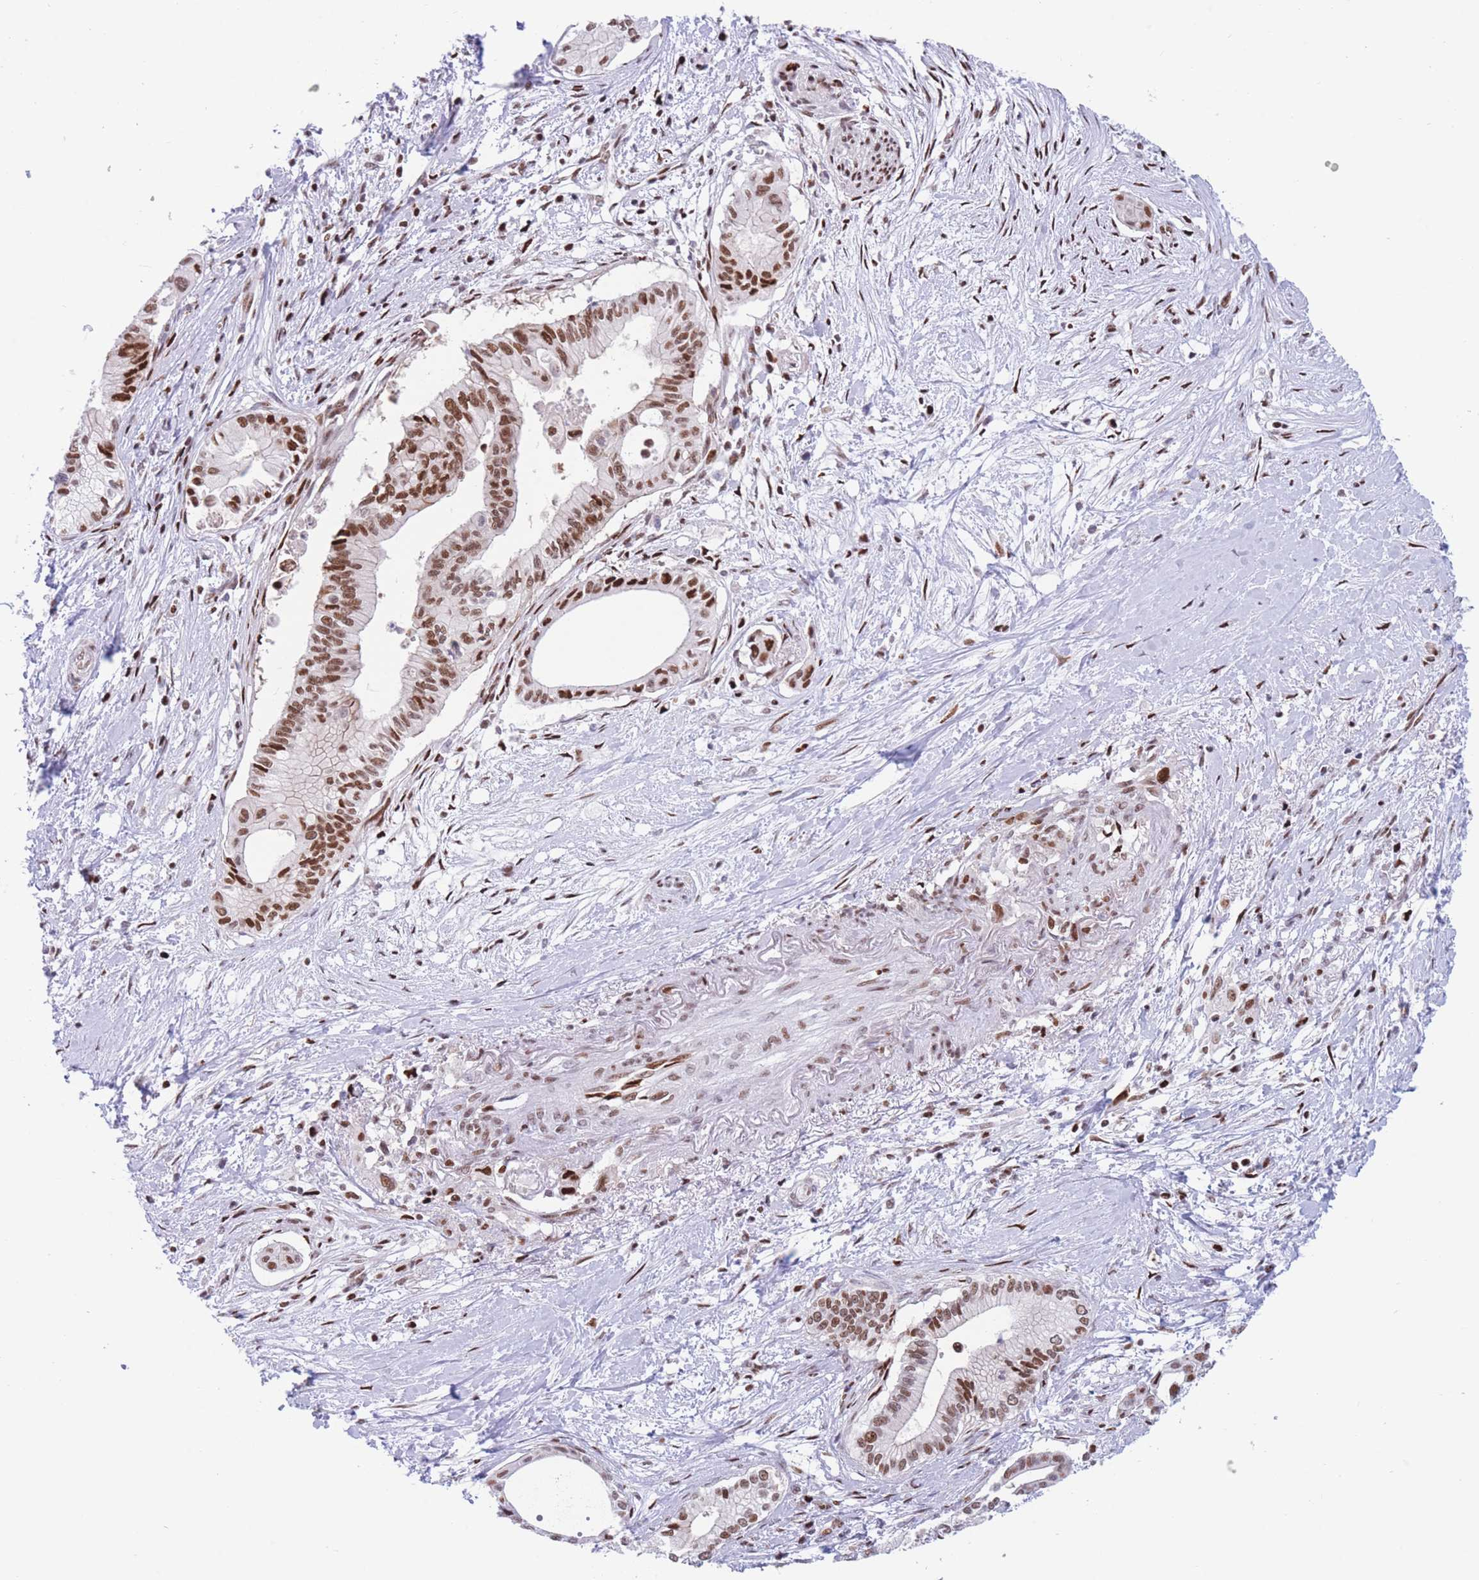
{"staining": {"intensity": "strong", "quantity": ">75%", "location": "nuclear"}, "tissue": "pancreatic cancer", "cell_type": "Tumor cells", "image_type": "cancer", "snomed": [{"axis": "morphology", "description": "Adenocarcinoma, NOS"}, {"axis": "topography", "description": "Pancreas"}], "caption": "Immunohistochemistry (DAB (3,3'-diaminobenzidine)) staining of pancreatic cancer demonstrates strong nuclear protein expression in about >75% of tumor cells. Using DAB (brown) and hematoxylin (blue) stains, captured at high magnification using brightfield microscopy.", "gene": "DNAJC3", "patient": {"sex": "male", "age": 78}}